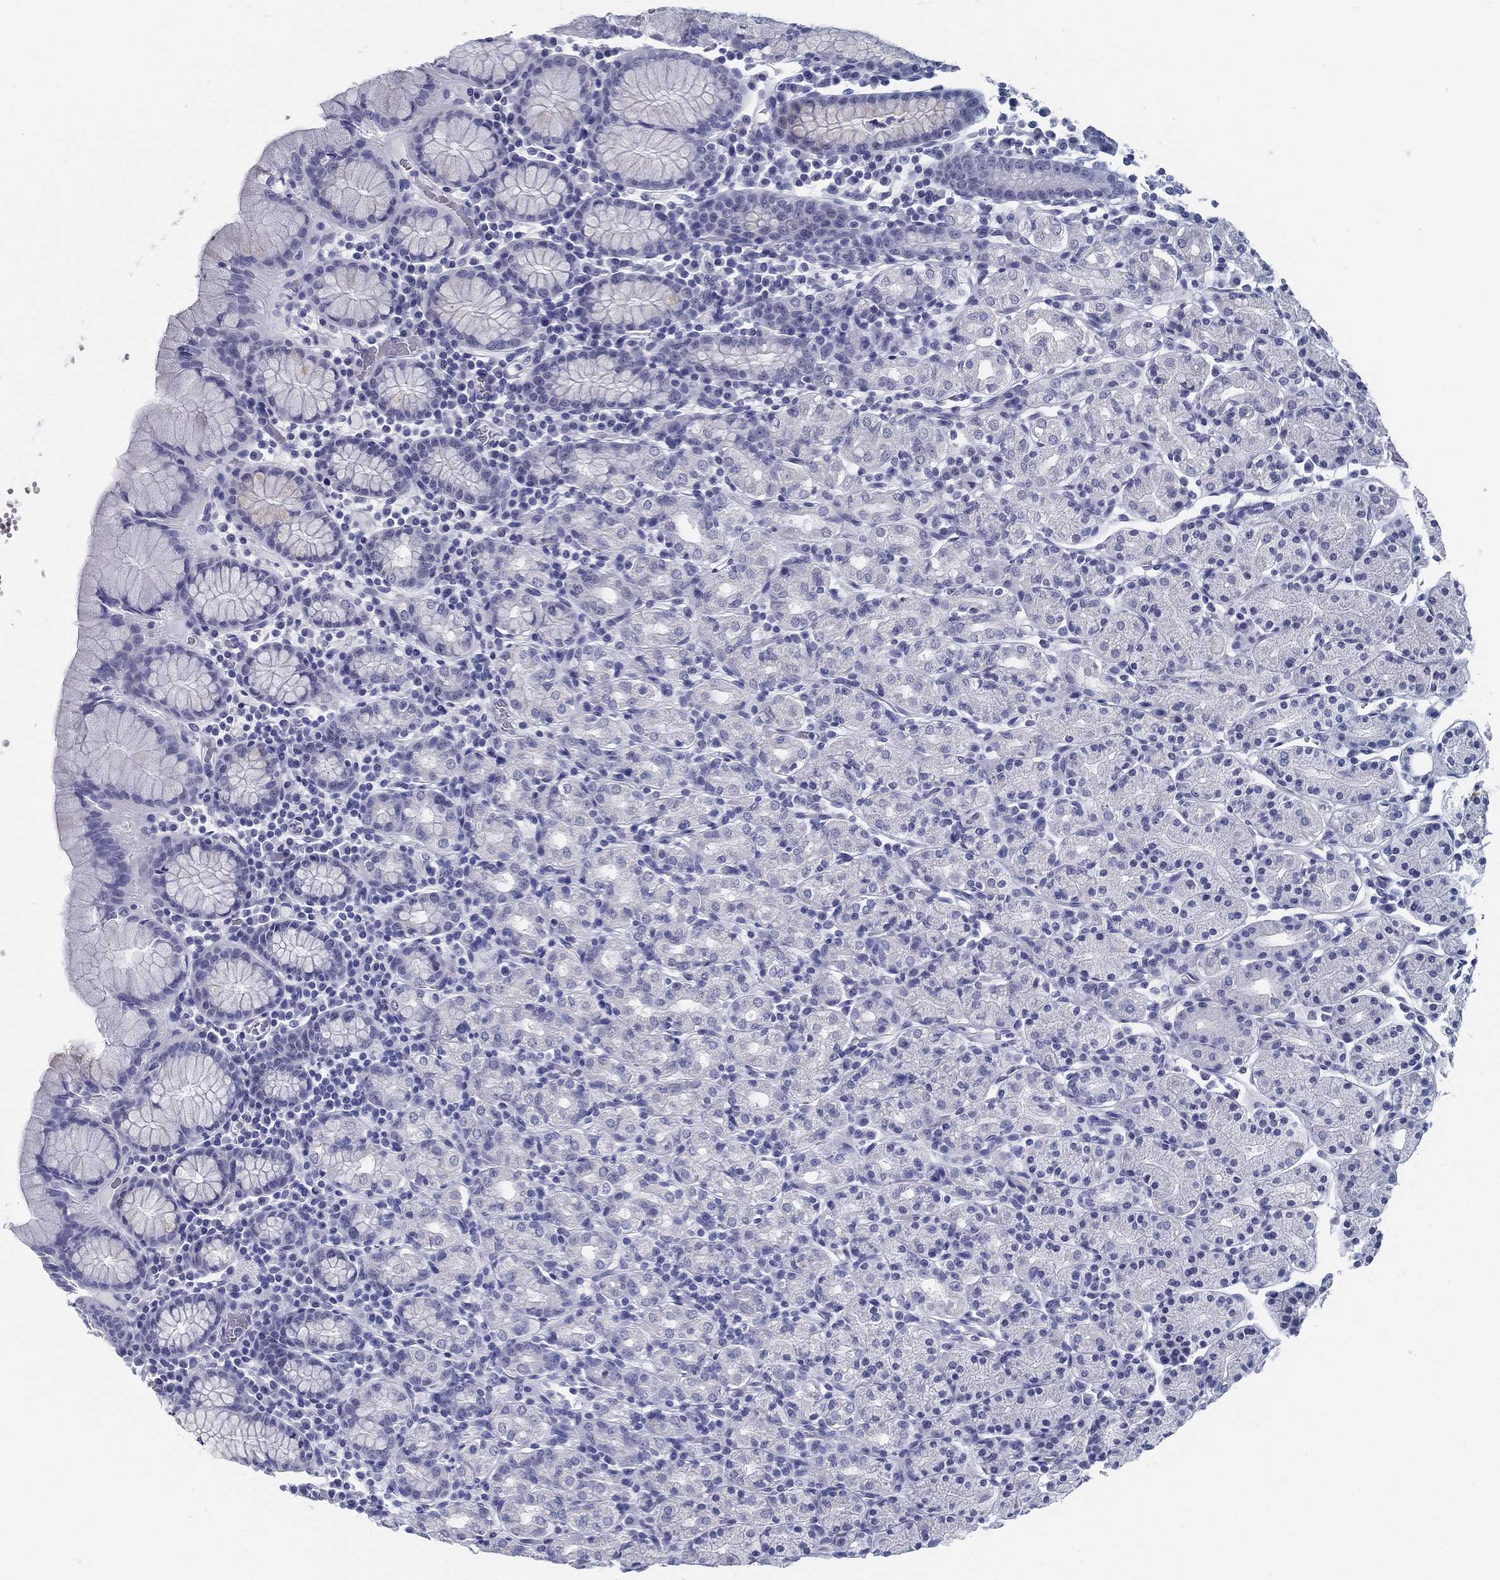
{"staining": {"intensity": "negative", "quantity": "none", "location": "none"}, "tissue": "stomach", "cell_type": "Glandular cells", "image_type": "normal", "snomed": [{"axis": "morphology", "description": "Normal tissue, NOS"}, {"axis": "topography", "description": "Stomach, upper"}, {"axis": "topography", "description": "Stomach"}], "caption": "Immunohistochemical staining of normal stomach exhibits no significant staining in glandular cells.", "gene": "ATP1B2", "patient": {"sex": "male", "age": 62}}